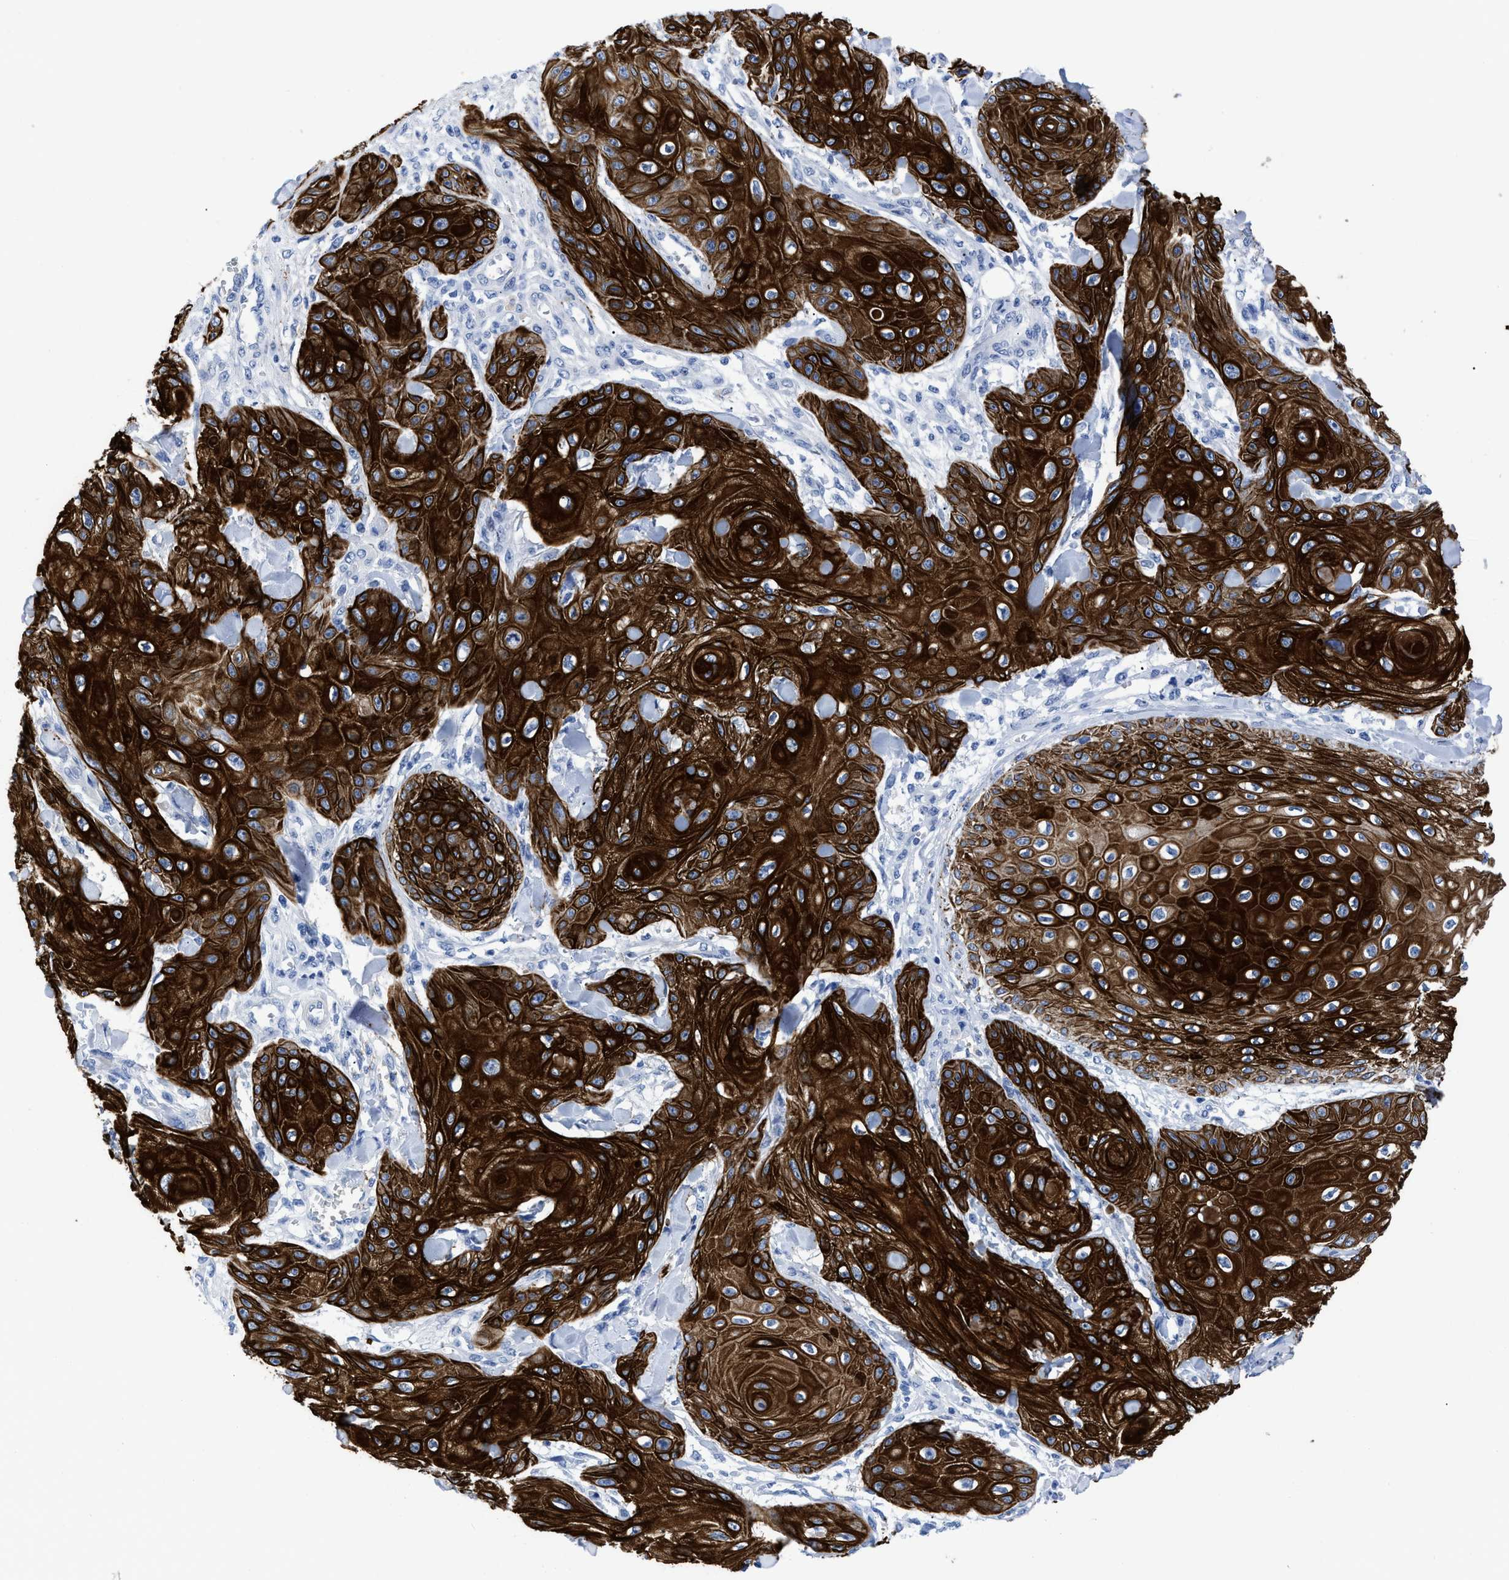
{"staining": {"intensity": "strong", "quantity": ">75%", "location": "cytoplasmic/membranous"}, "tissue": "skin cancer", "cell_type": "Tumor cells", "image_type": "cancer", "snomed": [{"axis": "morphology", "description": "Squamous cell carcinoma, NOS"}, {"axis": "topography", "description": "Skin"}], "caption": "Human skin squamous cell carcinoma stained with a protein marker displays strong staining in tumor cells.", "gene": "DUSP26", "patient": {"sex": "male", "age": 74}}